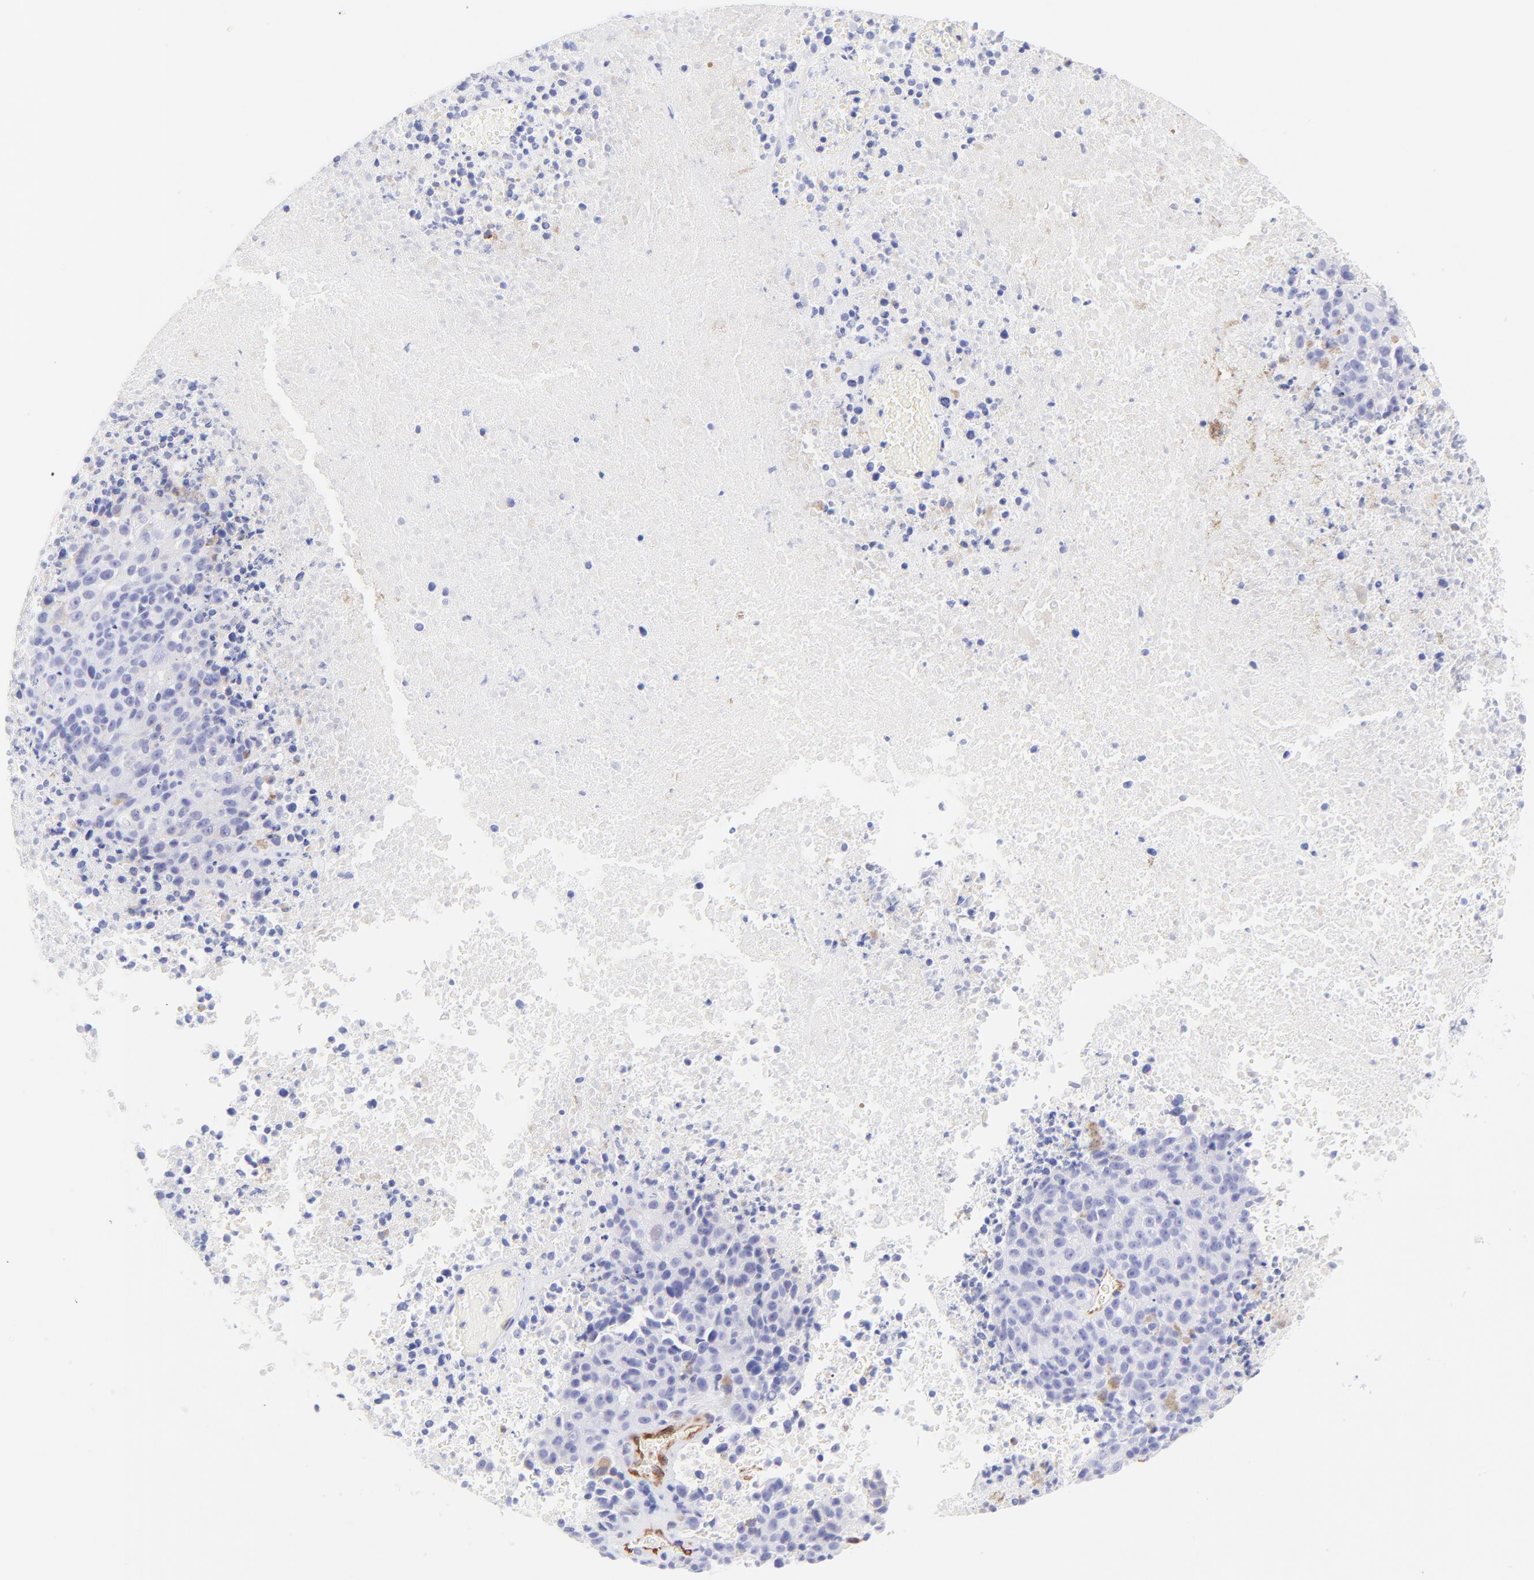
{"staining": {"intensity": "negative", "quantity": "none", "location": "none"}, "tissue": "melanoma", "cell_type": "Tumor cells", "image_type": "cancer", "snomed": [{"axis": "morphology", "description": "Malignant melanoma, Metastatic site"}, {"axis": "topography", "description": "Cerebral cortex"}], "caption": "High magnification brightfield microscopy of malignant melanoma (metastatic site) stained with DAB (3,3'-diaminobenzidine) (brown) and counterstained with hematoxylin (blue): tumor cells show no significant expression. (Brightfield microscopy of DAB (3,3'-diaminobenzidine) immunohistochemistry (IHC) at high magnification).", "gene": "IRAG2", "patient": {"sex": "female", "age": 52}}